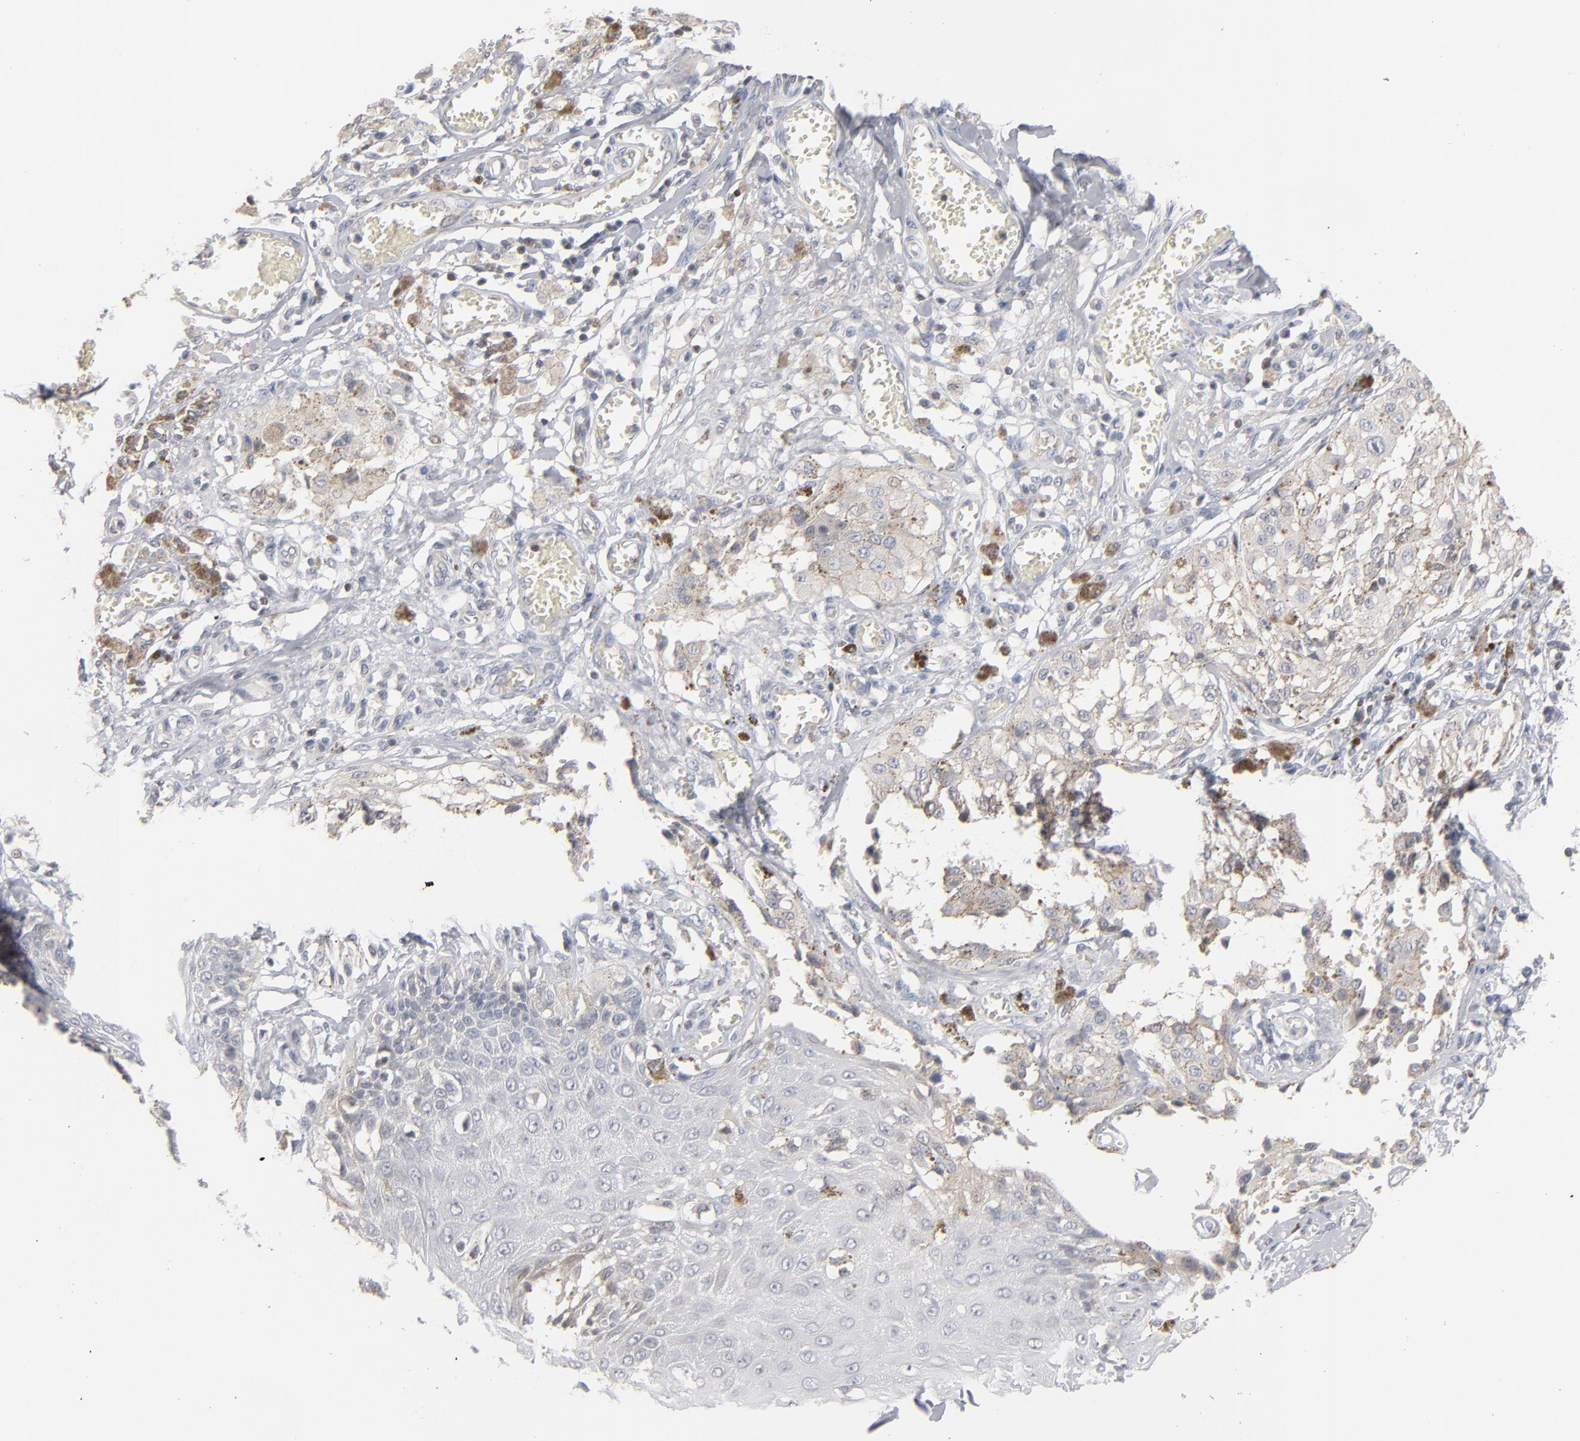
{"staining": {"intensity": "weak", "quantity": ">75%", "location": "cytoplasmic/membranous"}, "tissue": "melanoma", "cell_type": "Tumor cells", "image_type": "cancer", "snomed": [{"axis": "morphology", "description": "Malignant melanoma, NOS"}, {"axis": "topography", "description": "Skin"}], "caption": "Malignant melanoma stained for a protein (brown) shows weak cytoplasmic/membranous positive staining in approximately >75% of tumor cells.", "gene": "STAT4", "patient": {"sex": "female", "age": 82}}